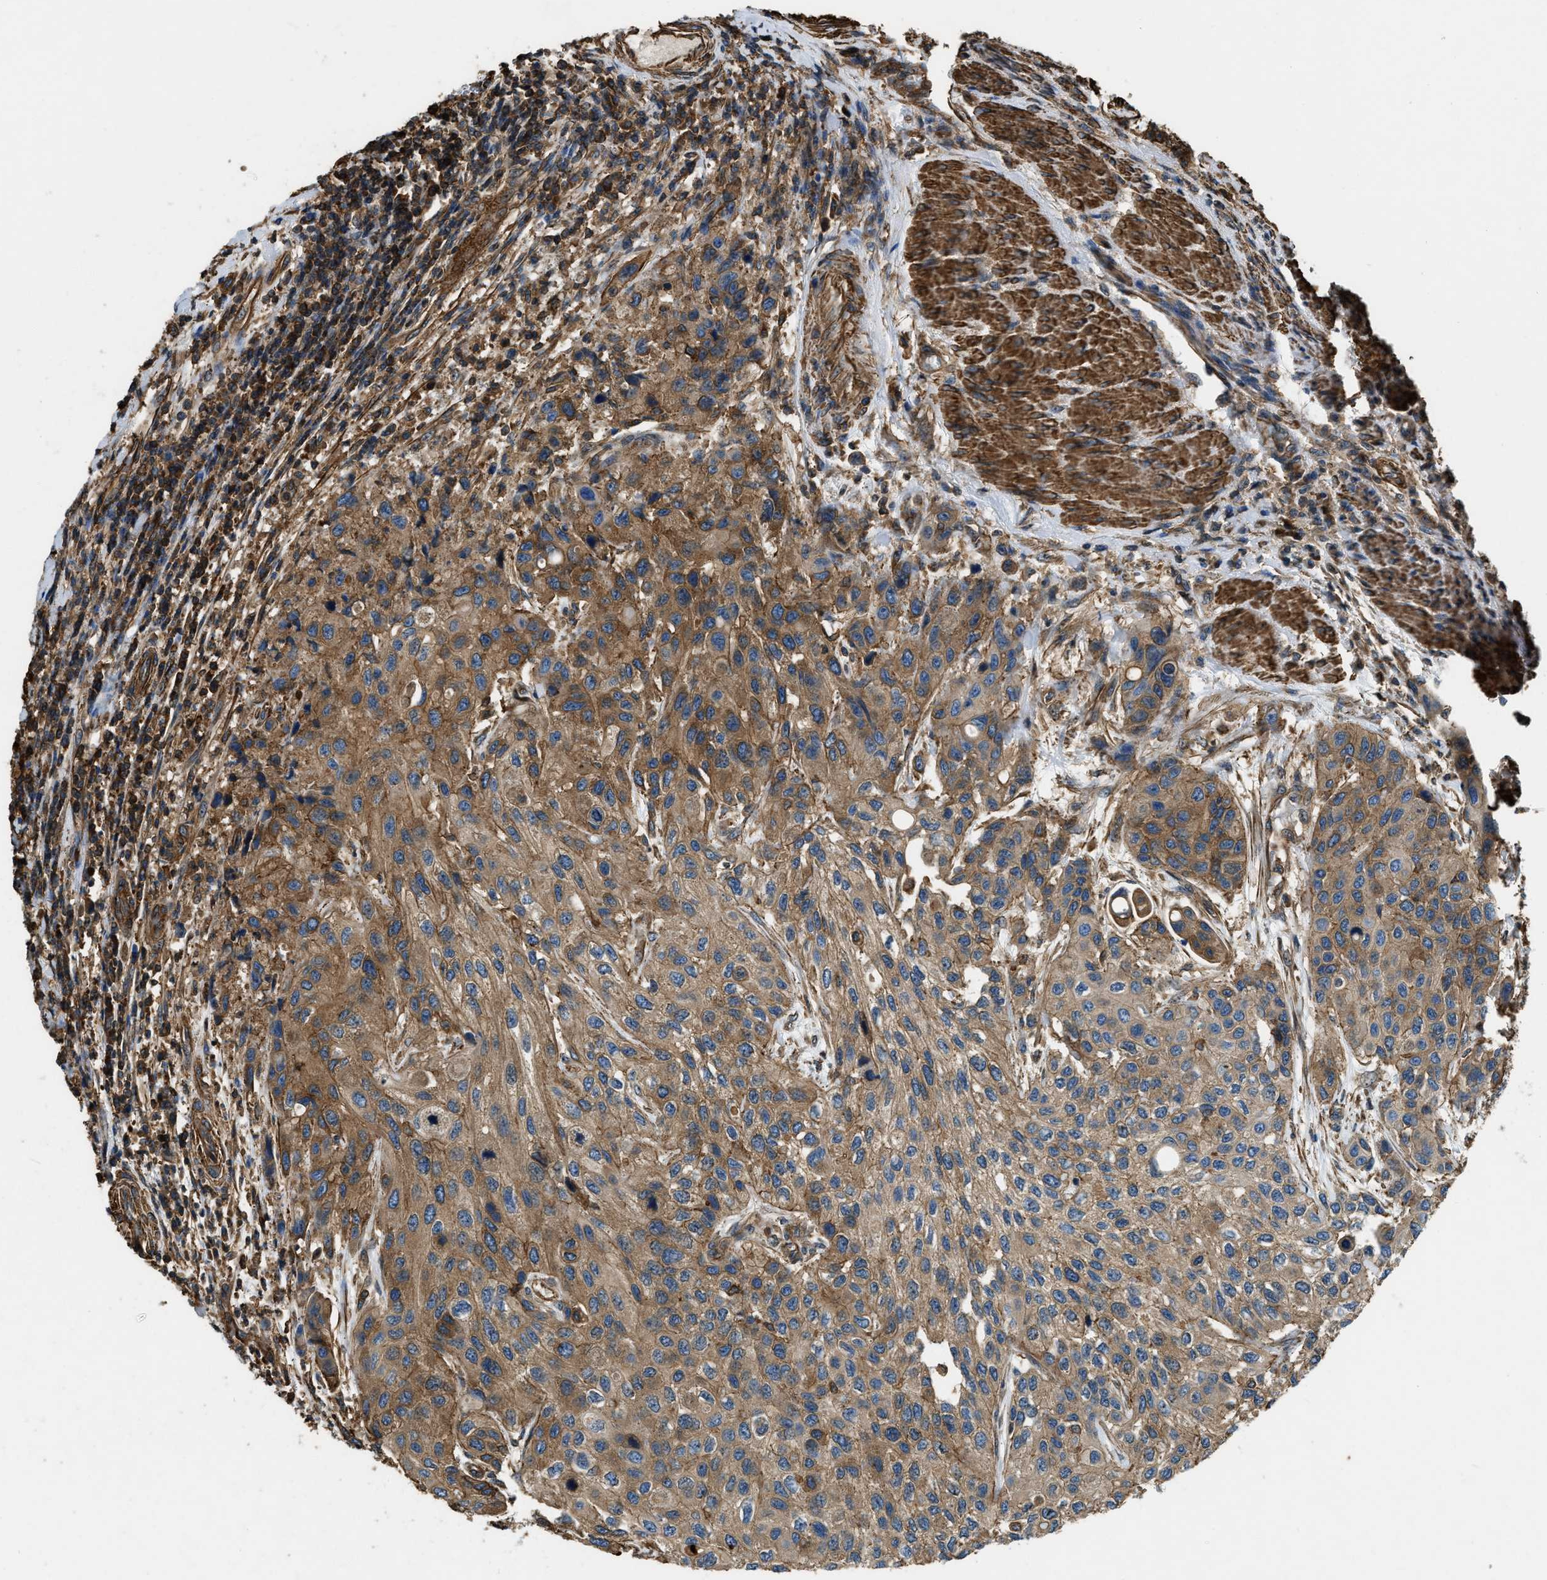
{"staining": {"intensity": "moderate", "quantity": ">75%", "location": "cytoplasmic/membranous"}, "tissue": "urothelial cancer", "cell_type": "Tumor cells", "image_type": "cancer", "snomed": [{"axis": "morphology", "description": "Urothelial carcinoma, High grade"}, {"axis": "topography", "description": "Urinary bladder"}], "caption": "IHC of urothelial cancer demonstrates medium levels of moderate cytoplasmic/membranous expression in about >75% of tumor cells.", "gene": "YARS1", "patient": {"sex": "female", "age": 56}}